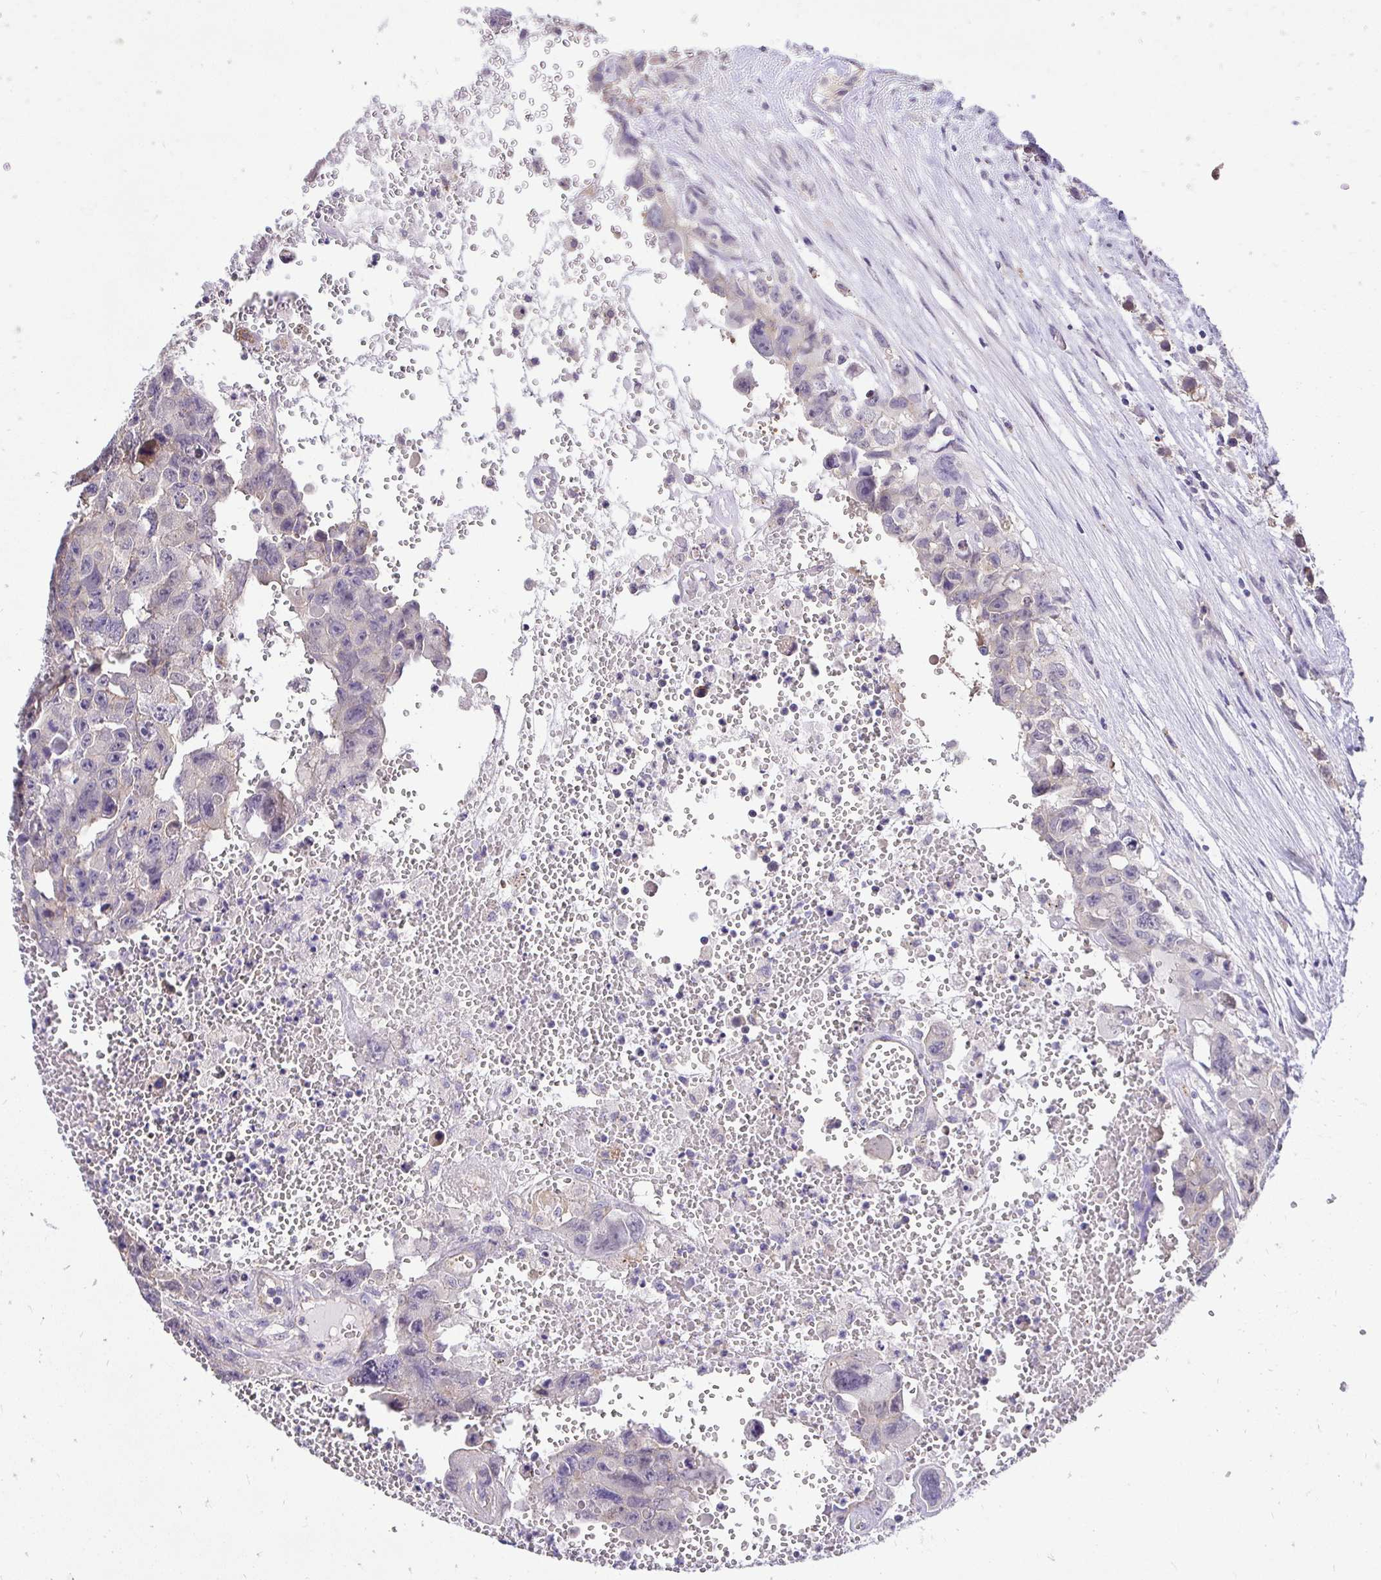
{"staining": {"intensity": "negative", "quantity": "none", "location": "none"}, "tissue": "testis cancer", "cell_type": "Tumor cells", "image_type": "cancer", "snomed": [{"axis": "morphology", "description": "Seminoma, NOS"}, {"axis": "topography", "description": "Testis"}], "caption": "Immunohistochemistry (IHC) histopathology image of seminoma (testis) stained for a protein (brown), which reveals no expression in tumor cells.", "gene": "SLC9A1", "patient": {"sex": "male", "age": 26}}